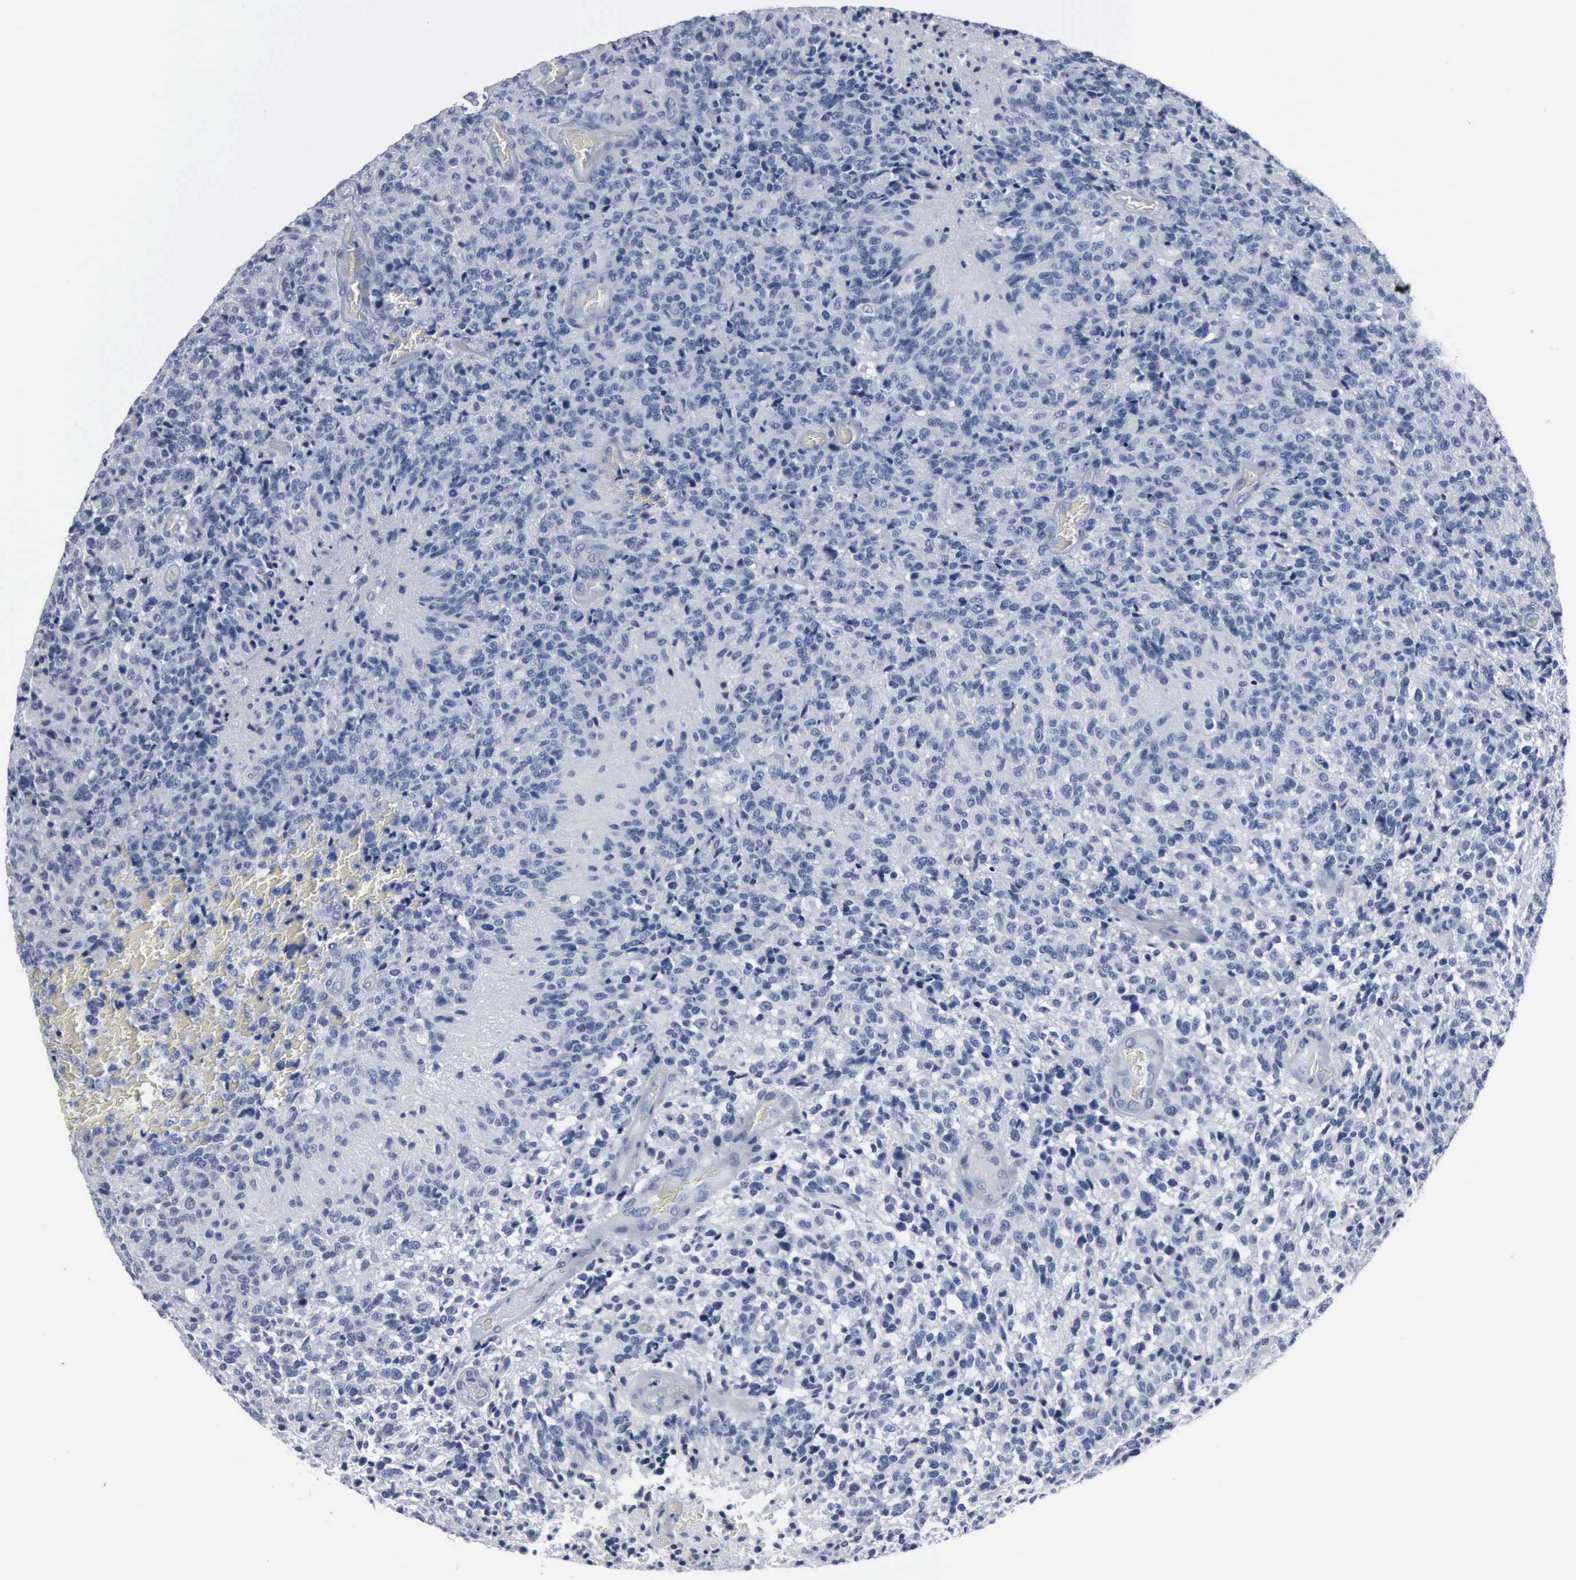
{"staining": {"intensity": "negative", "quantity": "none", "location": "none"}, "tissue": "glioma", "cell_type": "Tumor cells", "image_type": "cancer", "snomed": [{"axis": "morphology", "description": "Glioma, malignant, High grade"}, {"axis": "topography", "description": "Brain"}], "caption": "Tumor cells are negative for brown protein staining in high-grade glioma (malignant).", "gene": "DMD", "patient": {"sex": "male", "age": 36}}